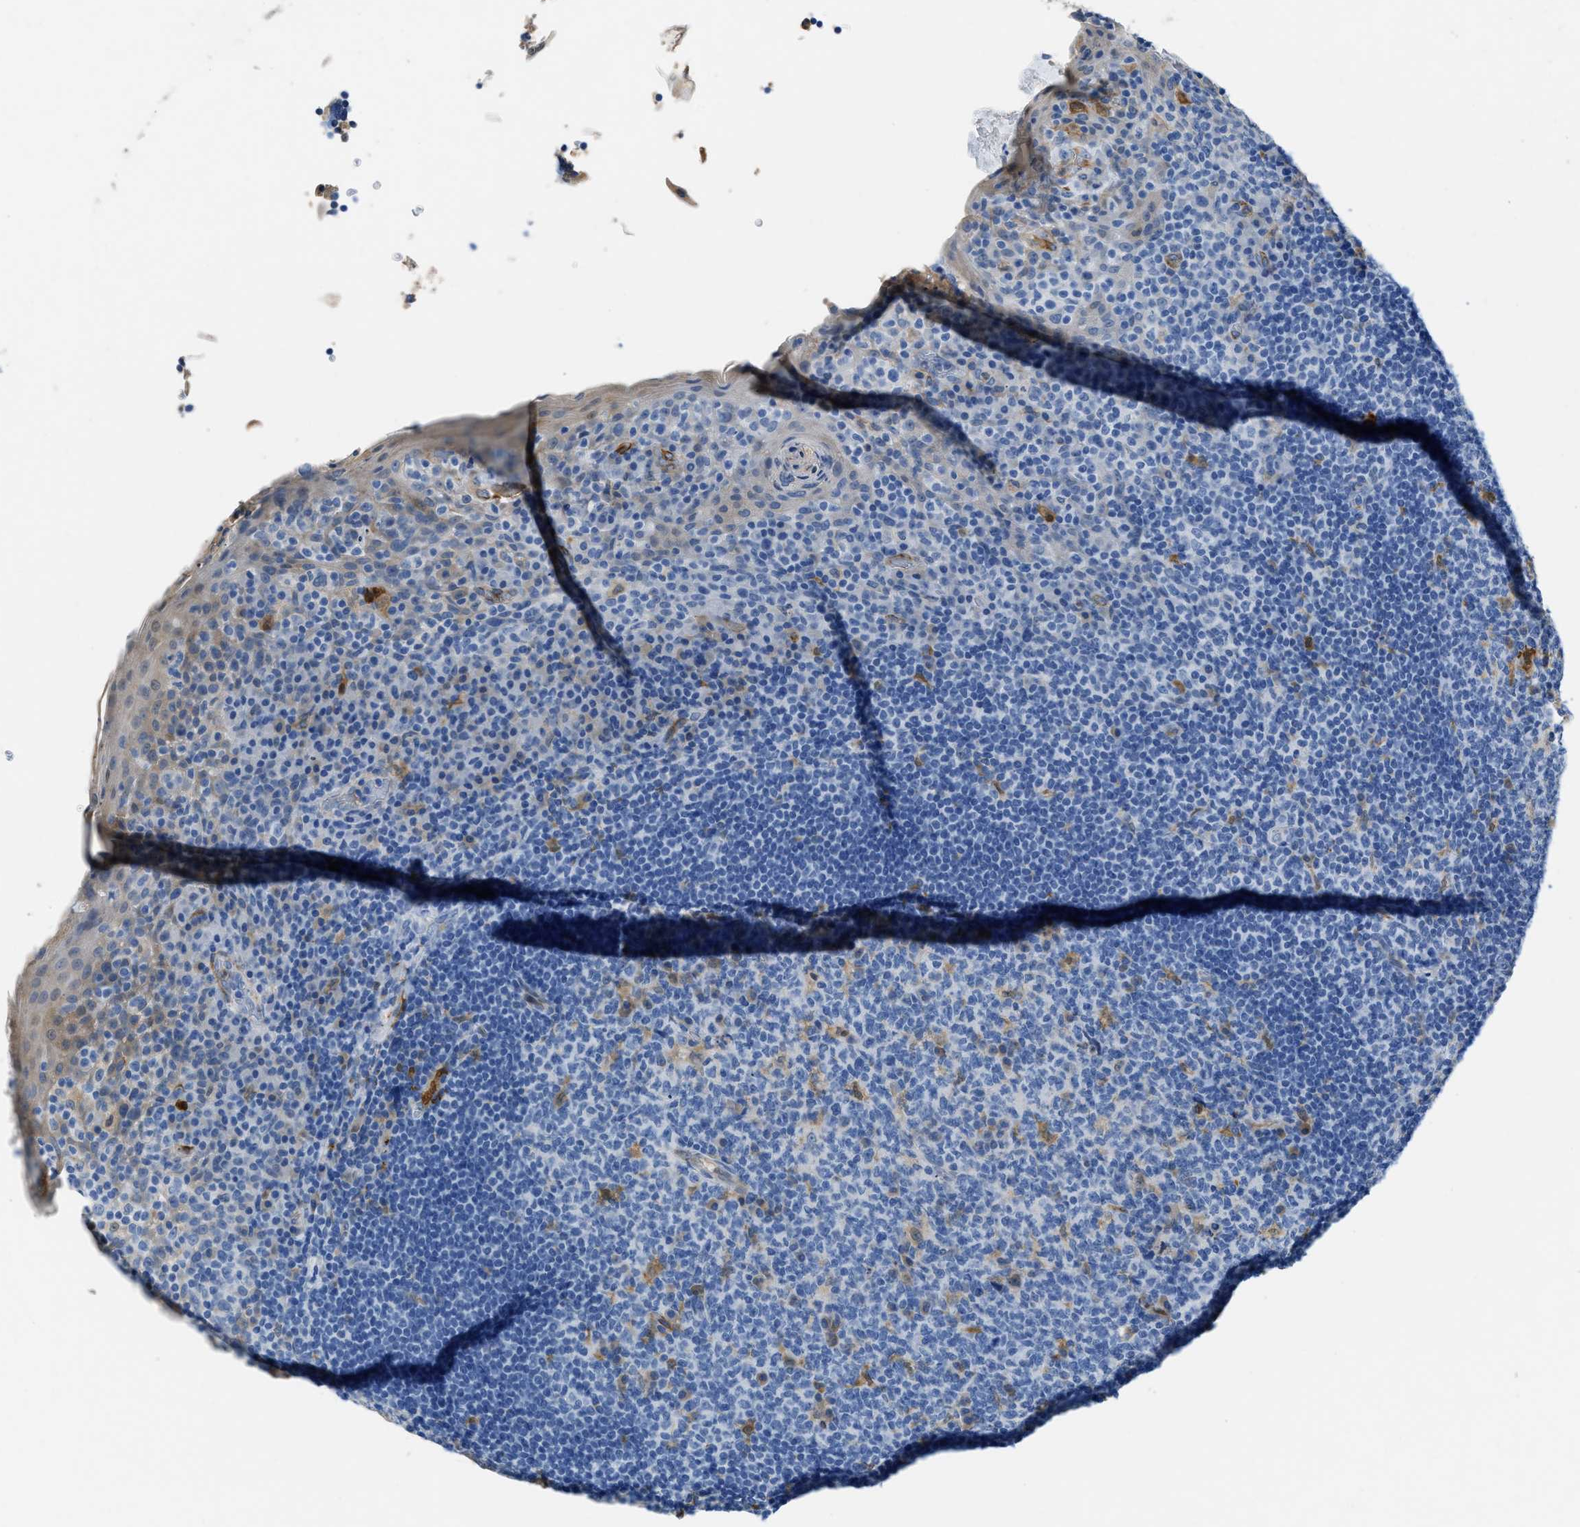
{"staining": {"intensity": "weak", "quantity": "<25%", "location": "cytoplasmic/membranous"}, "tissue": "tonsil", "cell_type": "Germinal center cells", "image_type": "normal", "snomed": [{"axis": "morphology", "description": "Normal tissue, NOS"}, {"axis": "topography", "description": "Tonsil"}], "caption": "Germinal center cells show no significant positivity in normal tonsil. (Immunohistochemistry, brightfield microscopy, high magnification).", "gene": "SPEG", "patient": {"sex": "male", "age": 17}}